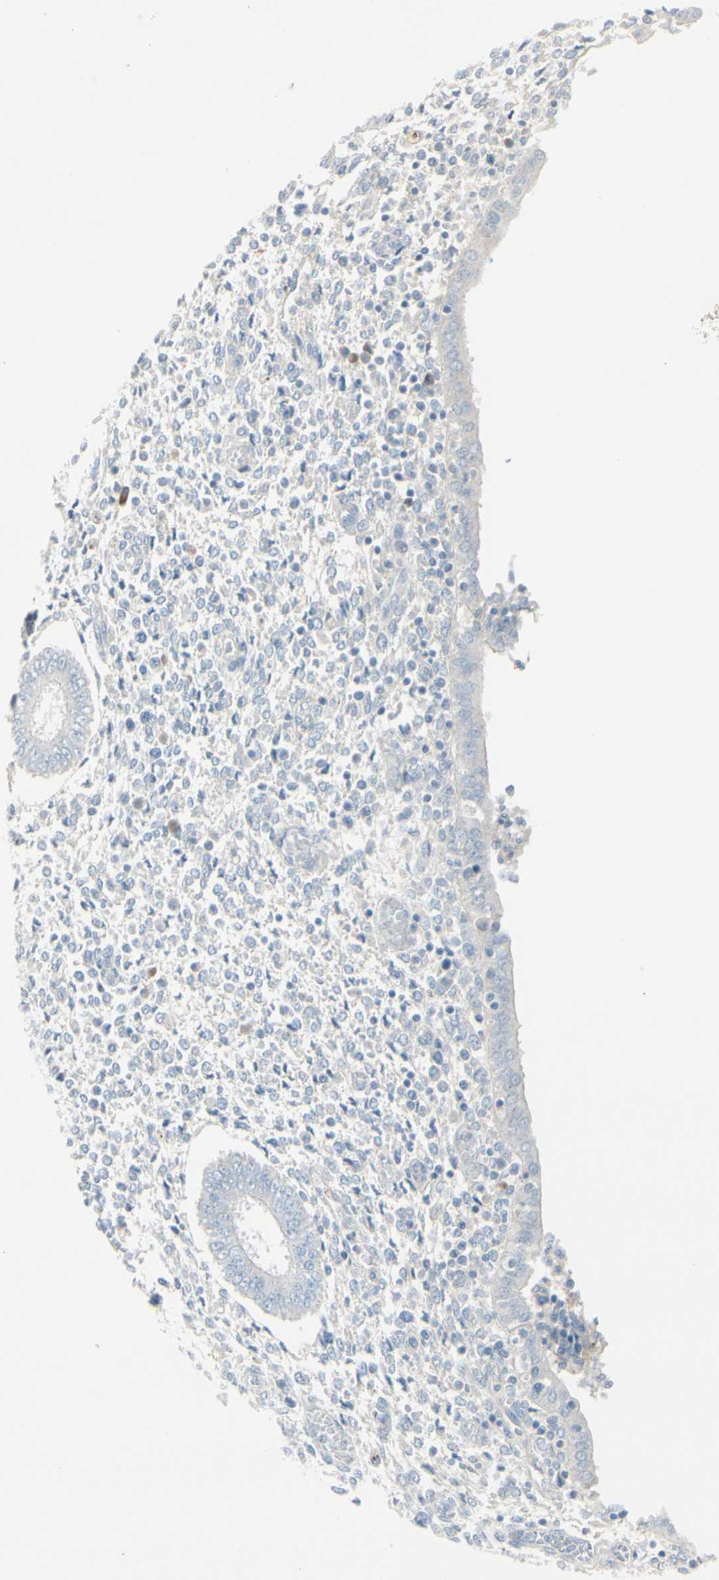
{"staining": {"intensity": "negative", "quantity": "none", "location": "none"}, "tissue": "endometrium", "cell_type": "Cells in endometrial stroma", "image_type": "normal", "snomed": [{"axis": "morphology", "description": "Normal tissue, NOS"}, {"axis": "topography", "description": "Endometrium"}], "caption": "Immunohistochemistry (IHC) of benign human endometrium exhibits no expression in cells in endometrial stroma.", "gene": "CACNA2D1", "patient": {"sex": "female", "age": 35}}